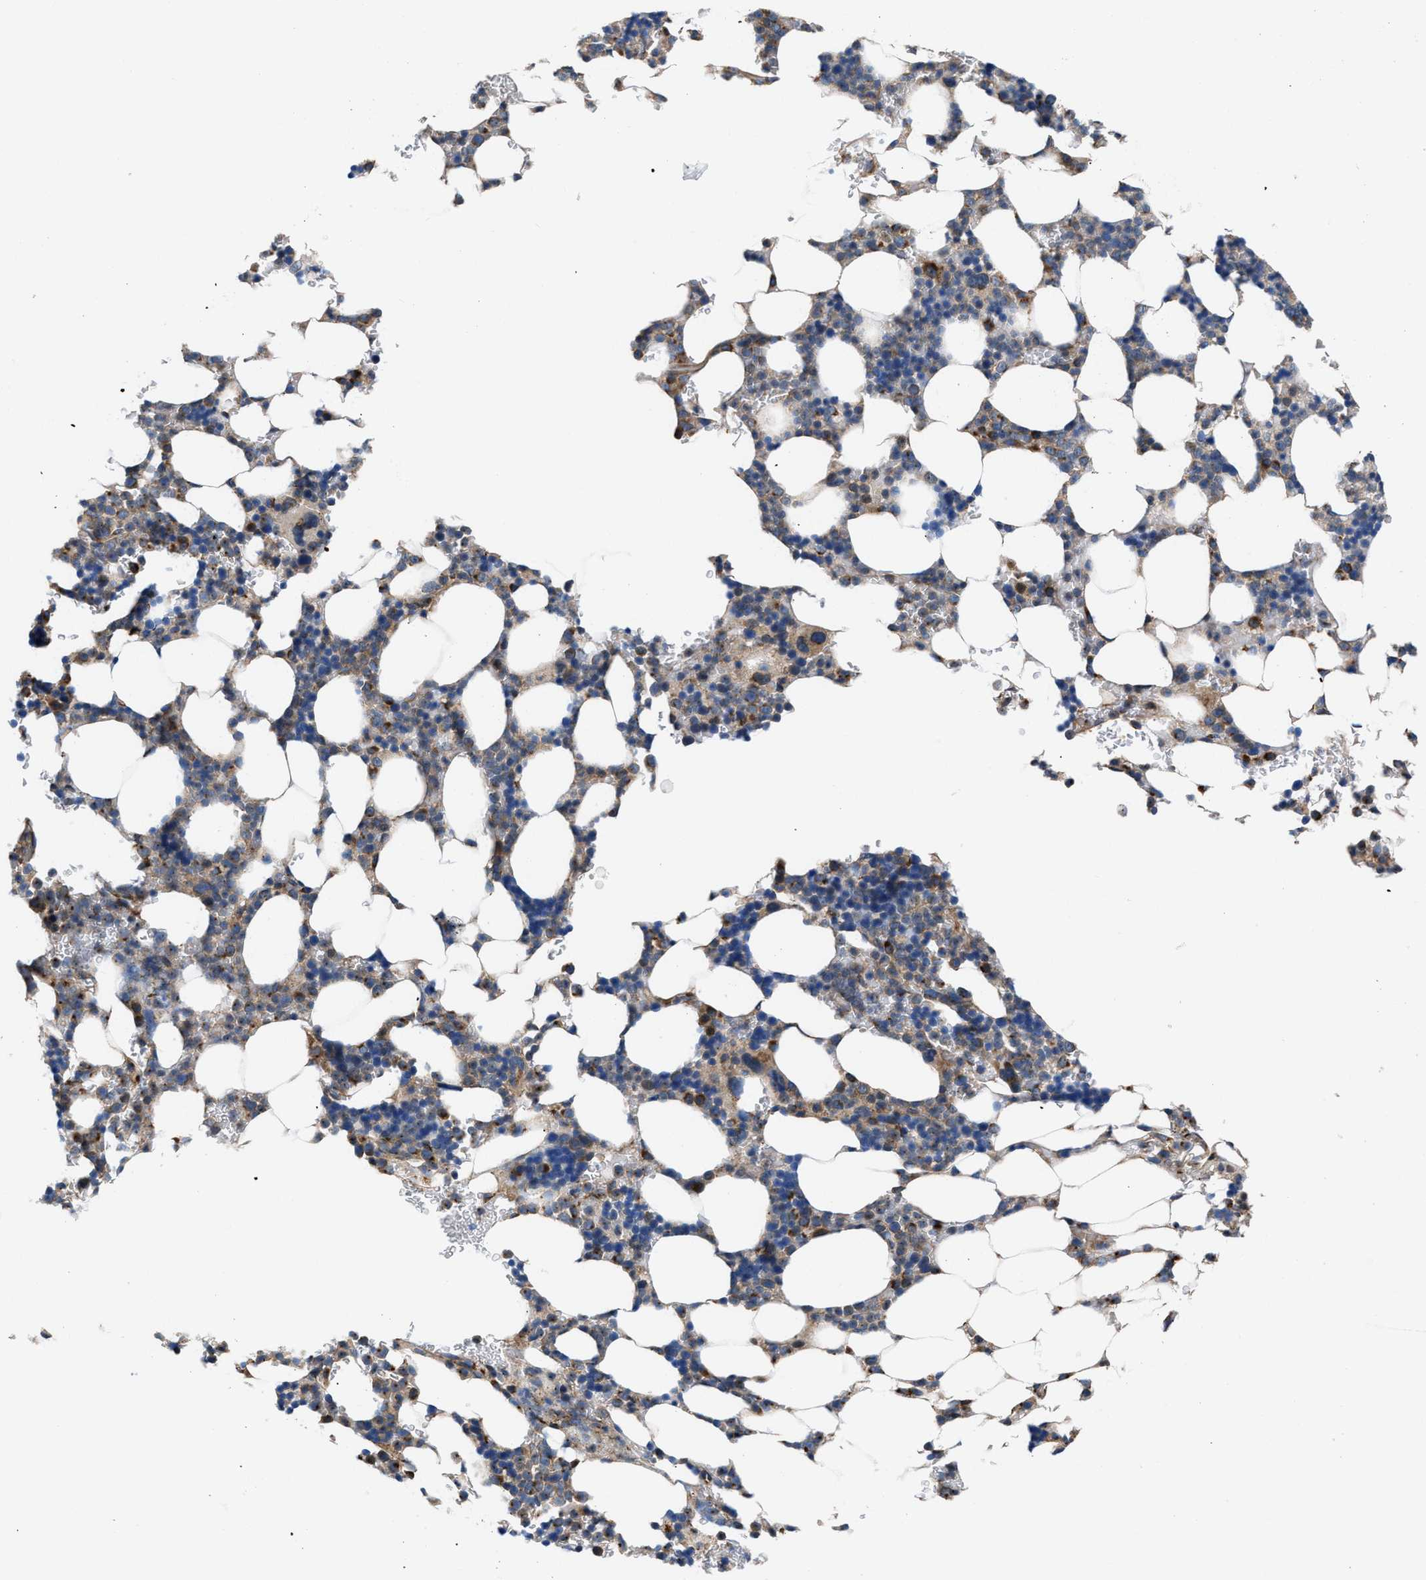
{"staining": {"intensity": "moderate", "quantity": "<25%", "location": "cytoplasmic/membranous"}, "tissue": "bone marrow", "cell_type": "Hematopoietic cells", "image_type": "normal", "snomed": [{"axis": "morphology", "description": "Normal tissue, NOS"}, {"axis": "topography", "description": "Bone marrow"}], "caption": "Protein staining of unremarkable bone marrow exhibits moderate cytoplasmic/membranous positivity in about <25% of hematopoietic cells.", "gene": "CEP128", "patient": {"sex": "female", "age": 81}}